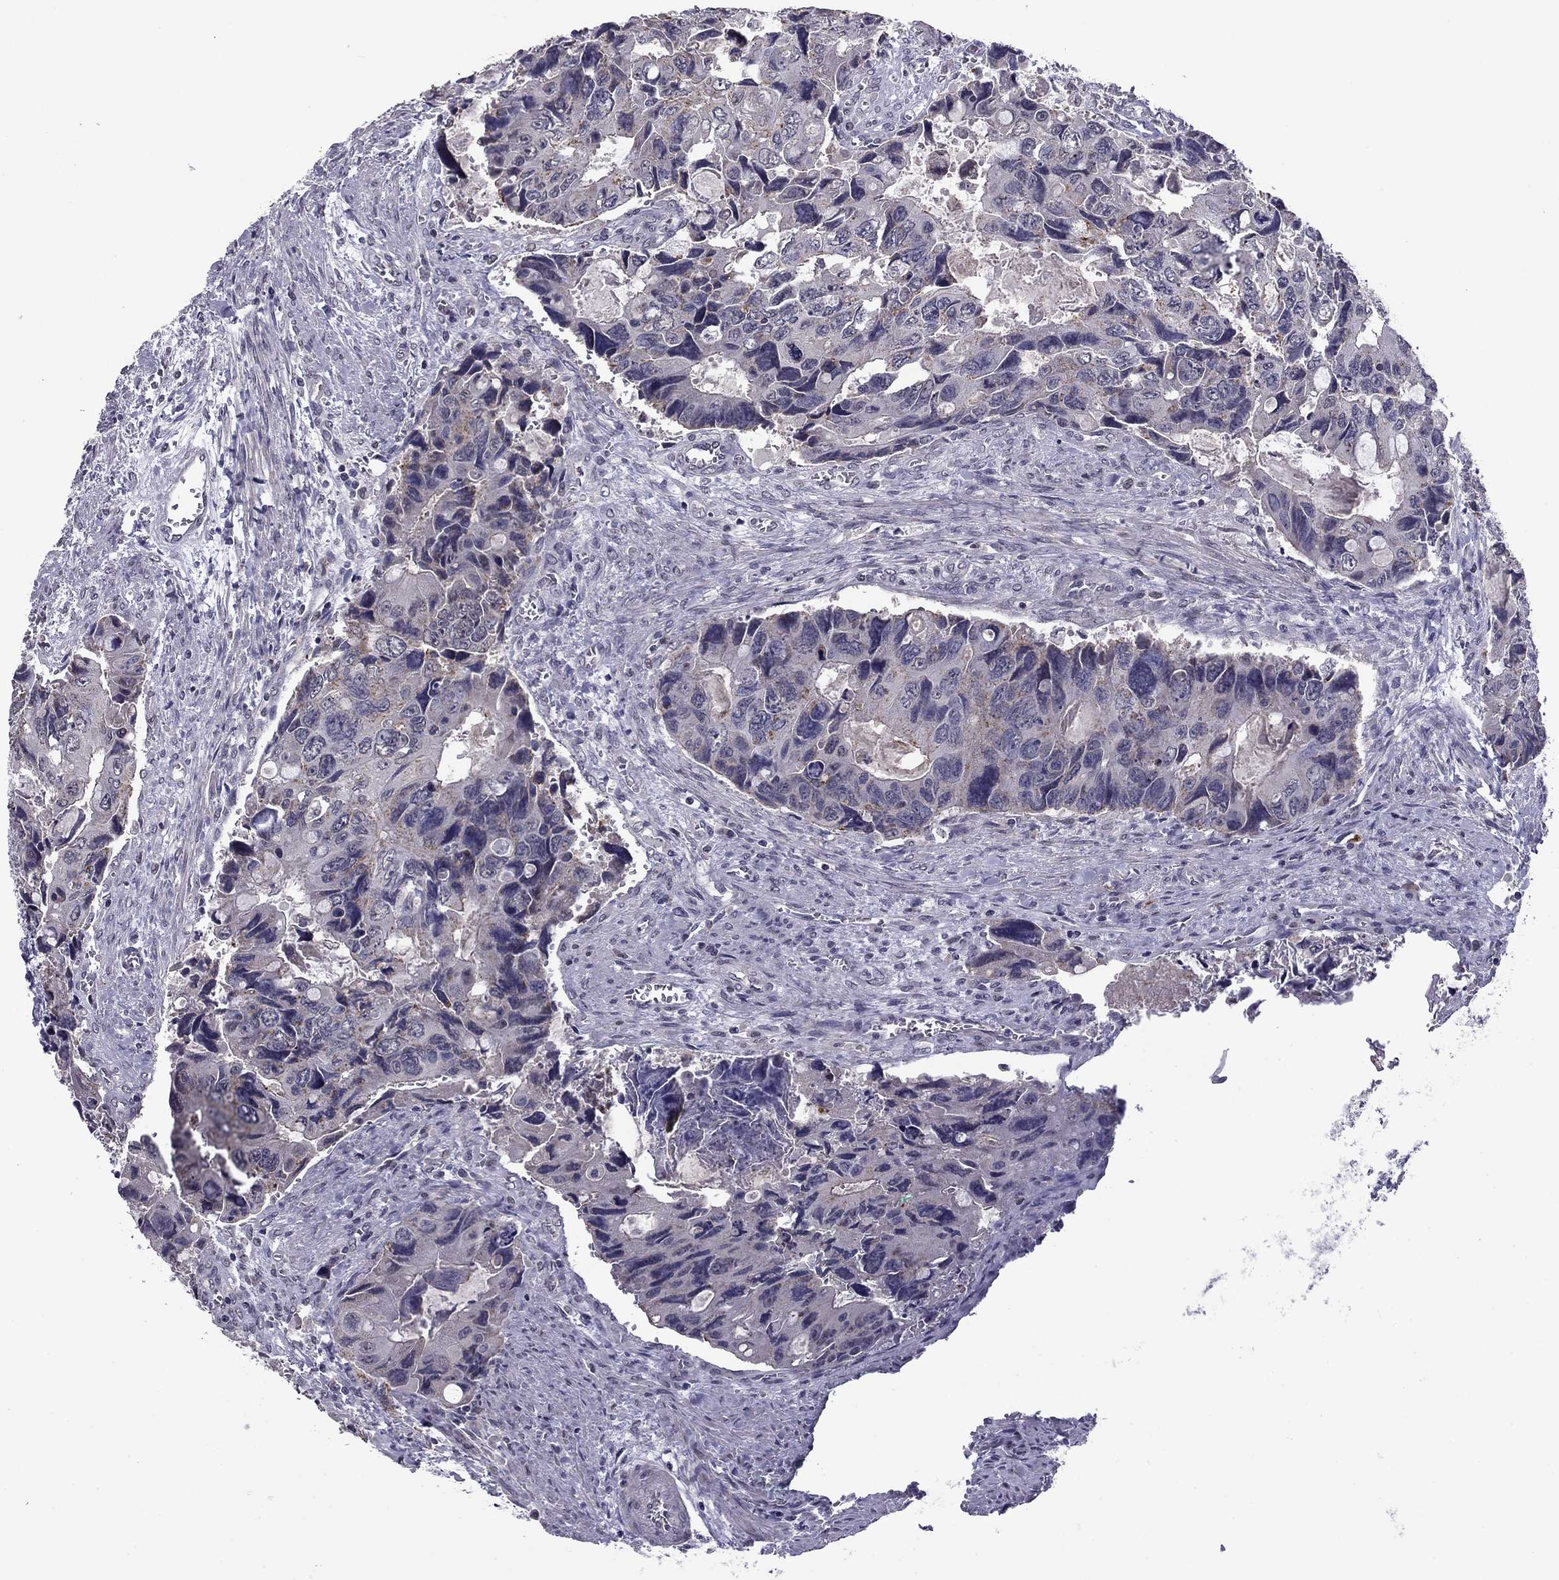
{"staining": {"intensity": "negative", "quantity": "none", "location": "none"}, "tissue": "colorectal cancer", "cell_type": "Tumor cells", "image_type": "cancer", "snomed": [{"axis": "morphology", "description": "Adenocarcinoma, NOS"}, {"axis": "topography", "description": "Rectum"}], "caption": "Immunohistochemistry of human colorectal cancer (adenocarcinoma) shows no staining in tumor cells. (DAB immunohistochemistry visualized using brightfield microscopy, high magnification).", "gene": "HCN1", "patient": {"sex": "male", "age": 62}}